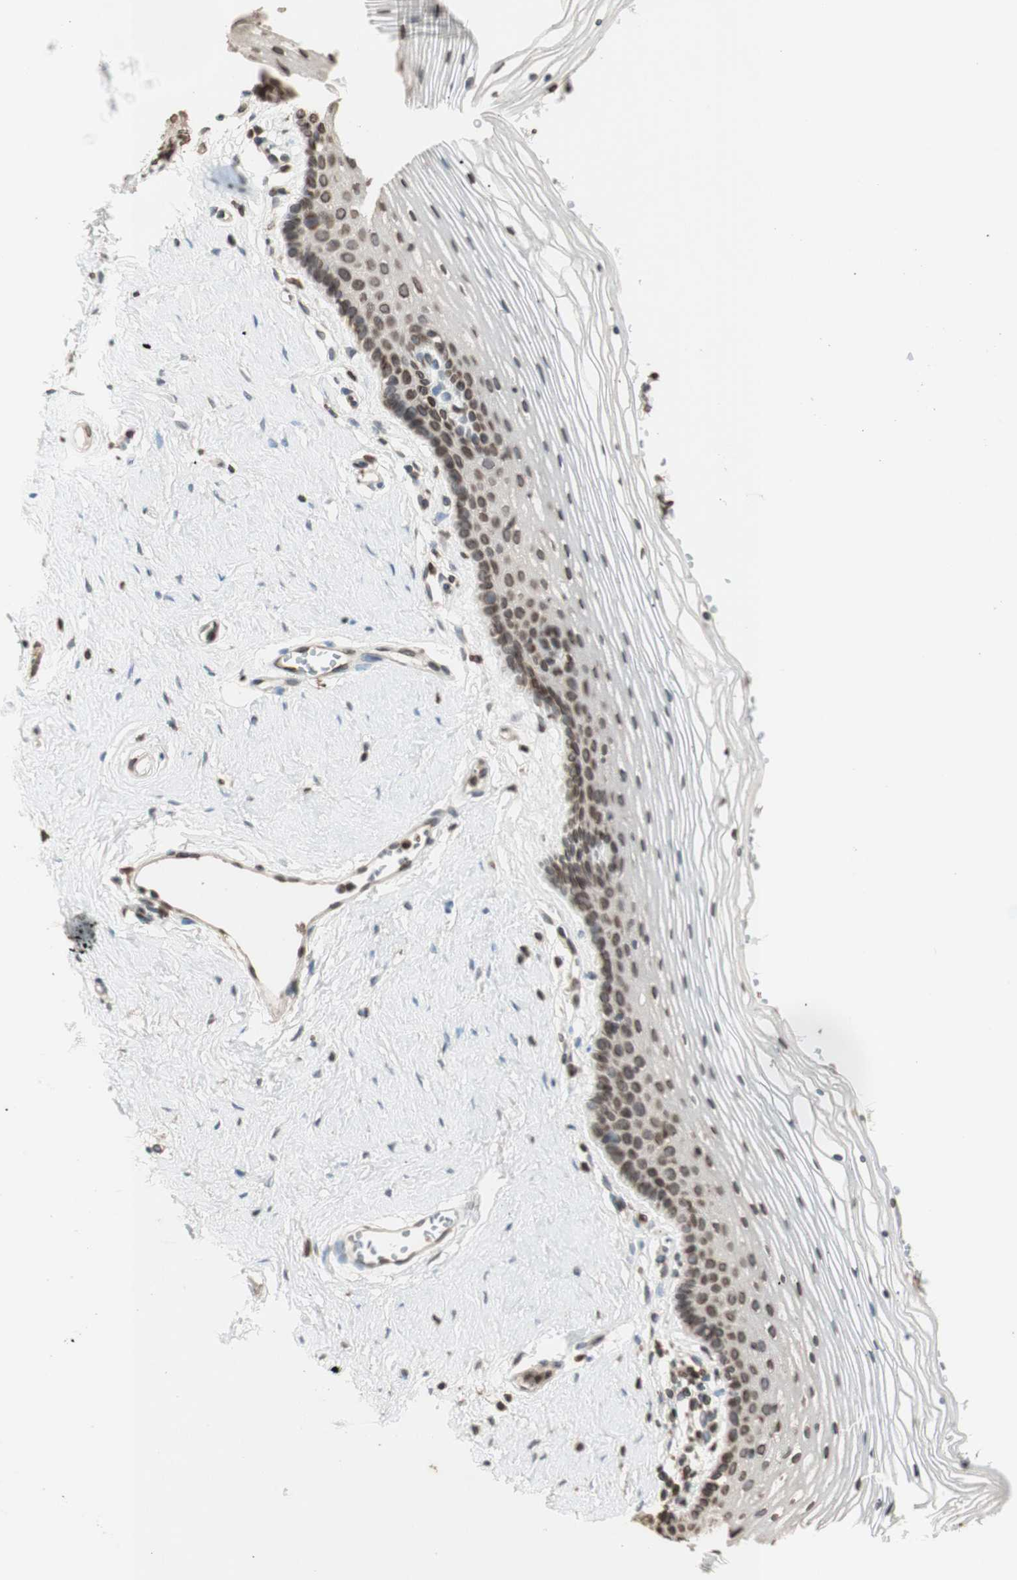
{"staining": {"intensity": "moderate", "quantity": "25%-75%", "location": "nuclear"}, "tissue": "vagina", "cell_type": "Squamous epithelial cells", "image_type": "normal", "snomed": [{"axis": "morphology", "description": "Normal tissue, NOS"}, {"axis": "topography", "description": "Vagina"}], "caption": "An immunohistochemistry micrograph of unremarkable tissue is shown. Protein staining in brown labels moderate nuclear positivity in vagina within squamous epithelial cells. (IHC, brightfield microscopy, high magnification).", "gene": "TMPO", "patient": {"sex": "female", "age": 32}}